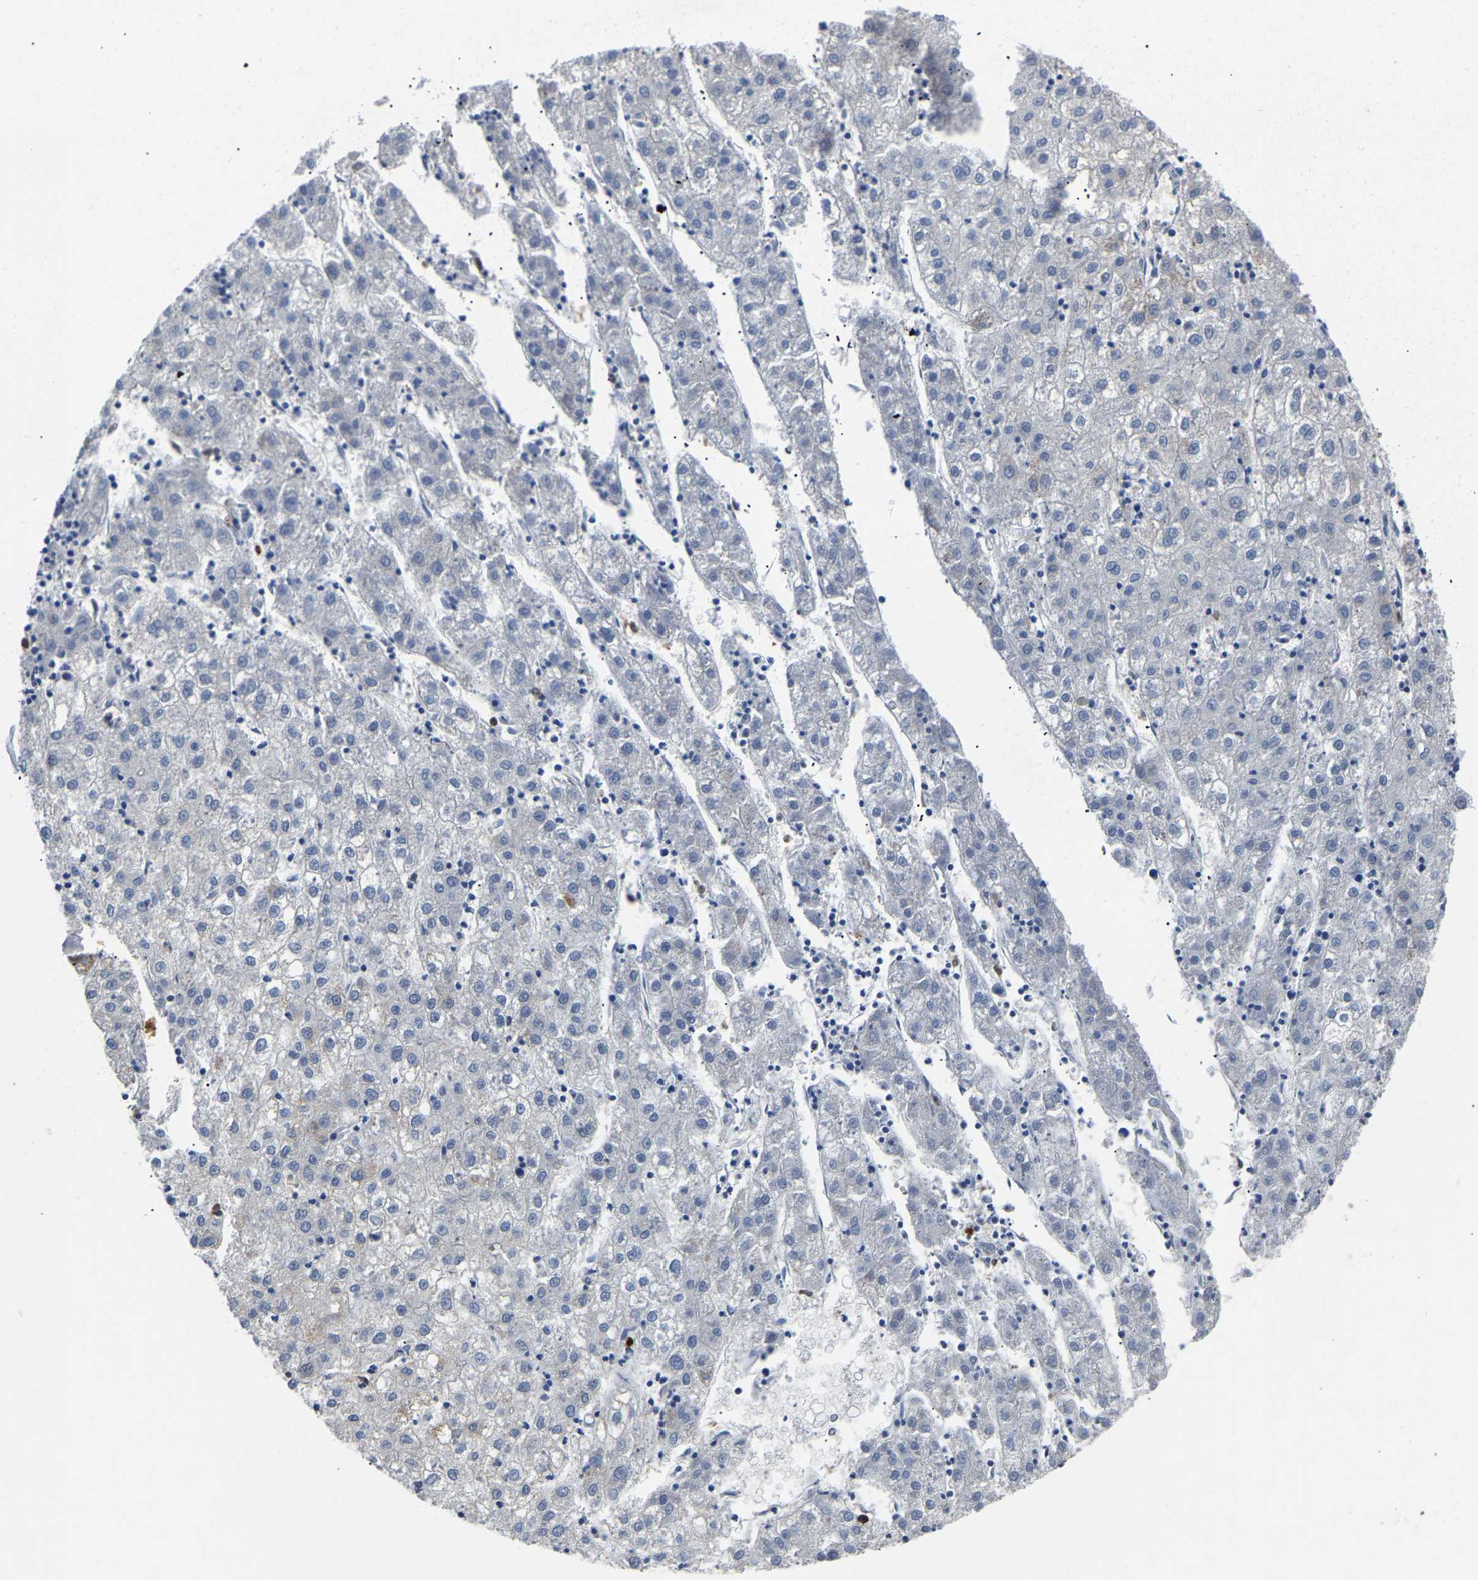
{"staining": {"intensity": "negative", "quantity": "none", "location": "none"}, "tissue": "liver cancer", "cell_type": "Tumor cells", "image_type": "cancer", "snomed": [{"axis": "morphology", "description": "Carcinoma, Hepatocellular, NOS"}, {"axis": "topography", "description": "Liver"}], "caption": "Immunohistochemistry (IHC) micrograph of human hepatocellular carcinoma (liver) stained for a protein (brown), which demonstrates no positivity in tumor cells.", "gene": "TOR1B", "patient": {"sex": "male", "age": 72}}